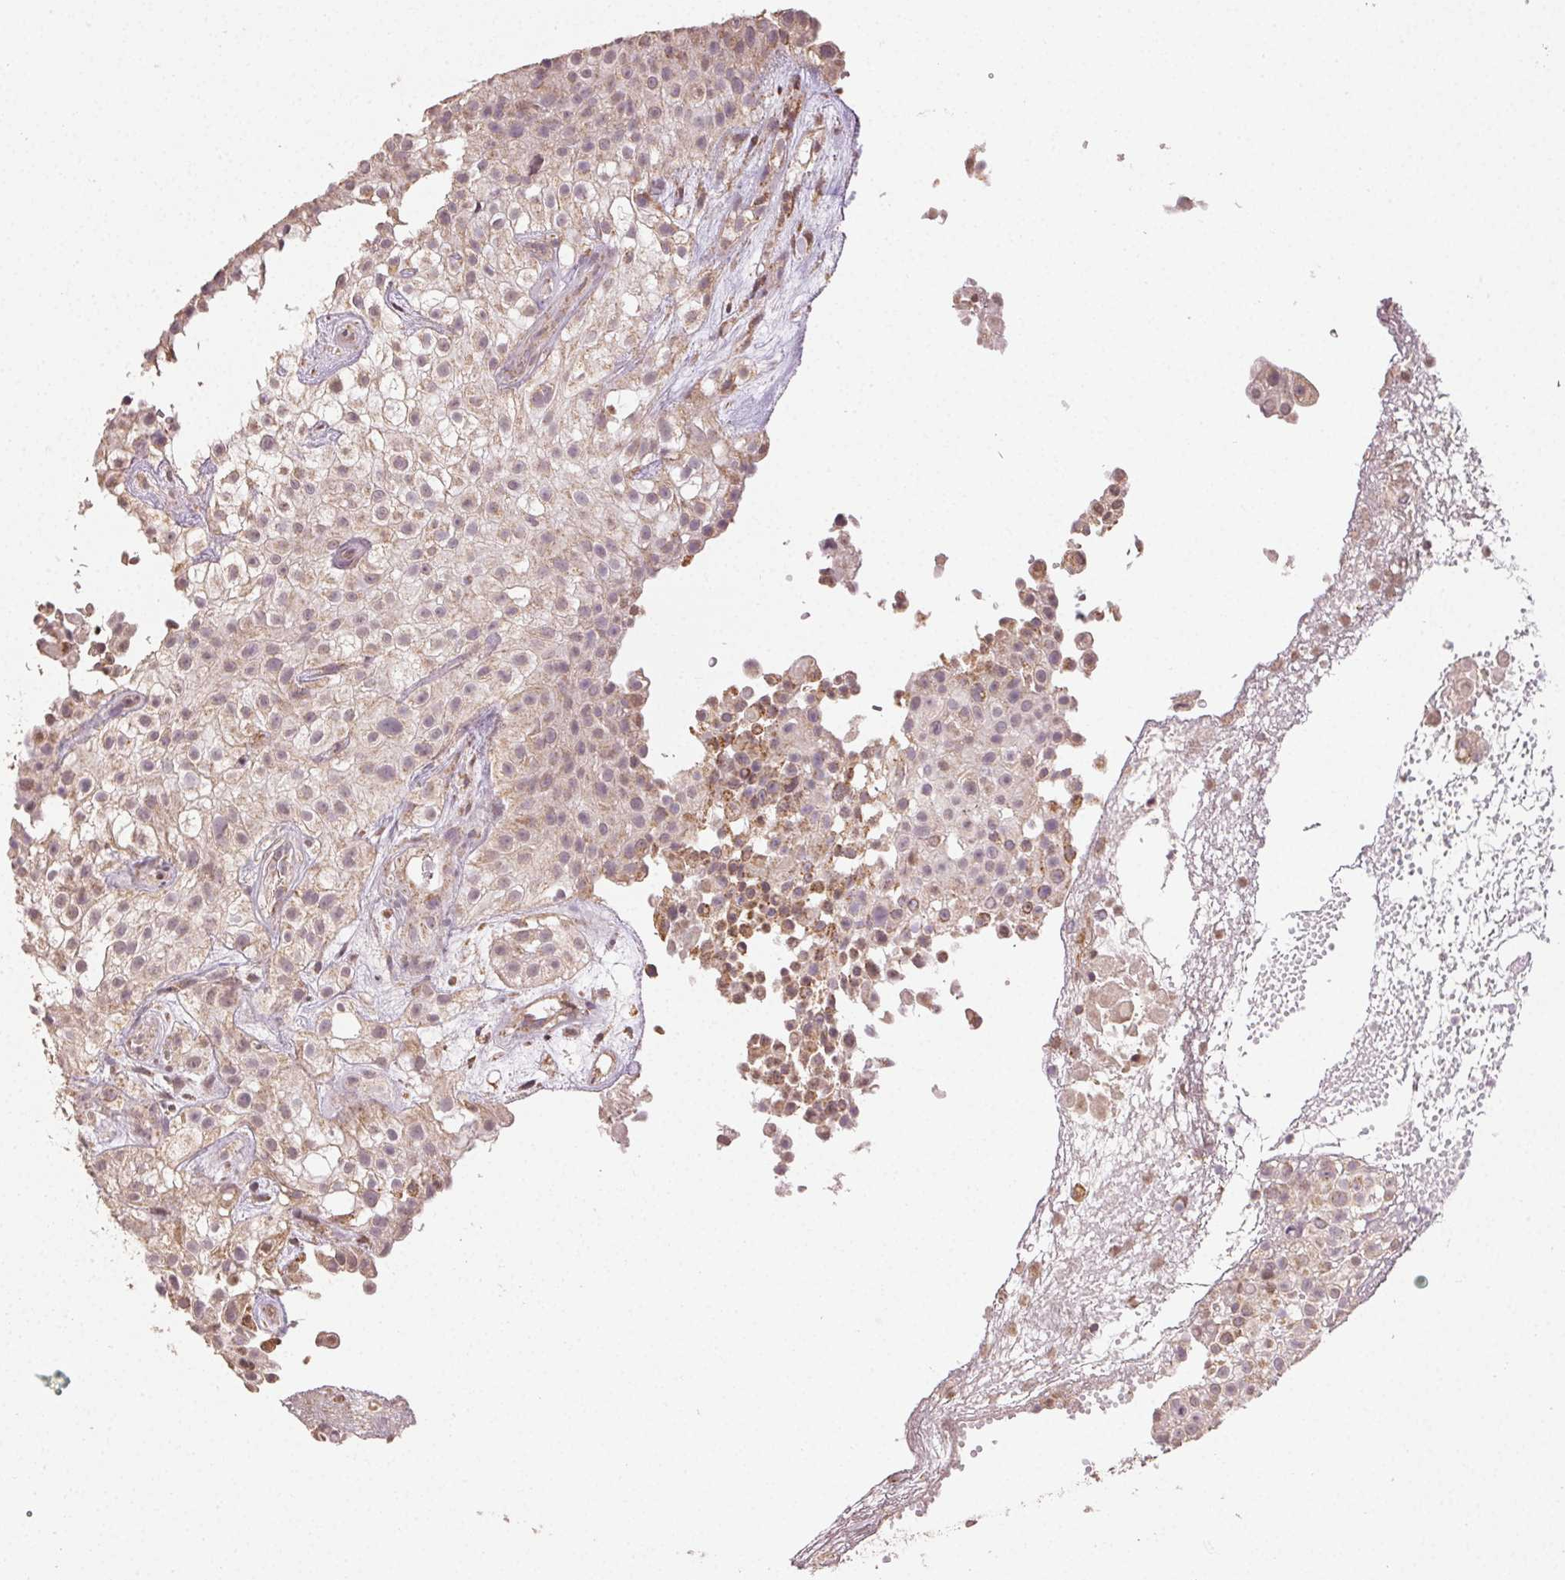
{"staining": {"intensity": "weak", "quantity": "25%-75%", "location": "cytoplasmic/membranous"}, "tissue": "urothelial cancer", "cell_type": "Tumor cells", "image_type": "cancer", "snomed": [{"axis": "morphology", "description": "Urothelial carcinoma, High grade"}, {"axis": "topography", "description": "Urinary bladder"}], "caption": "DAB (3,3'-diaminobenzidine) immunohistochemical staining of human urothelial cancer exhibits weak cytoplasmic/membranous protein staining in approximately 25%-75% of tumor cells. The staining was performed using DAB (3,3'-diaminobenzidine), with brown indicating positive protein expression. Nuclei are stained blue with hematoxylin.", "gene": "CLASP1", "patient": {"sex": "male", "age": 56}}